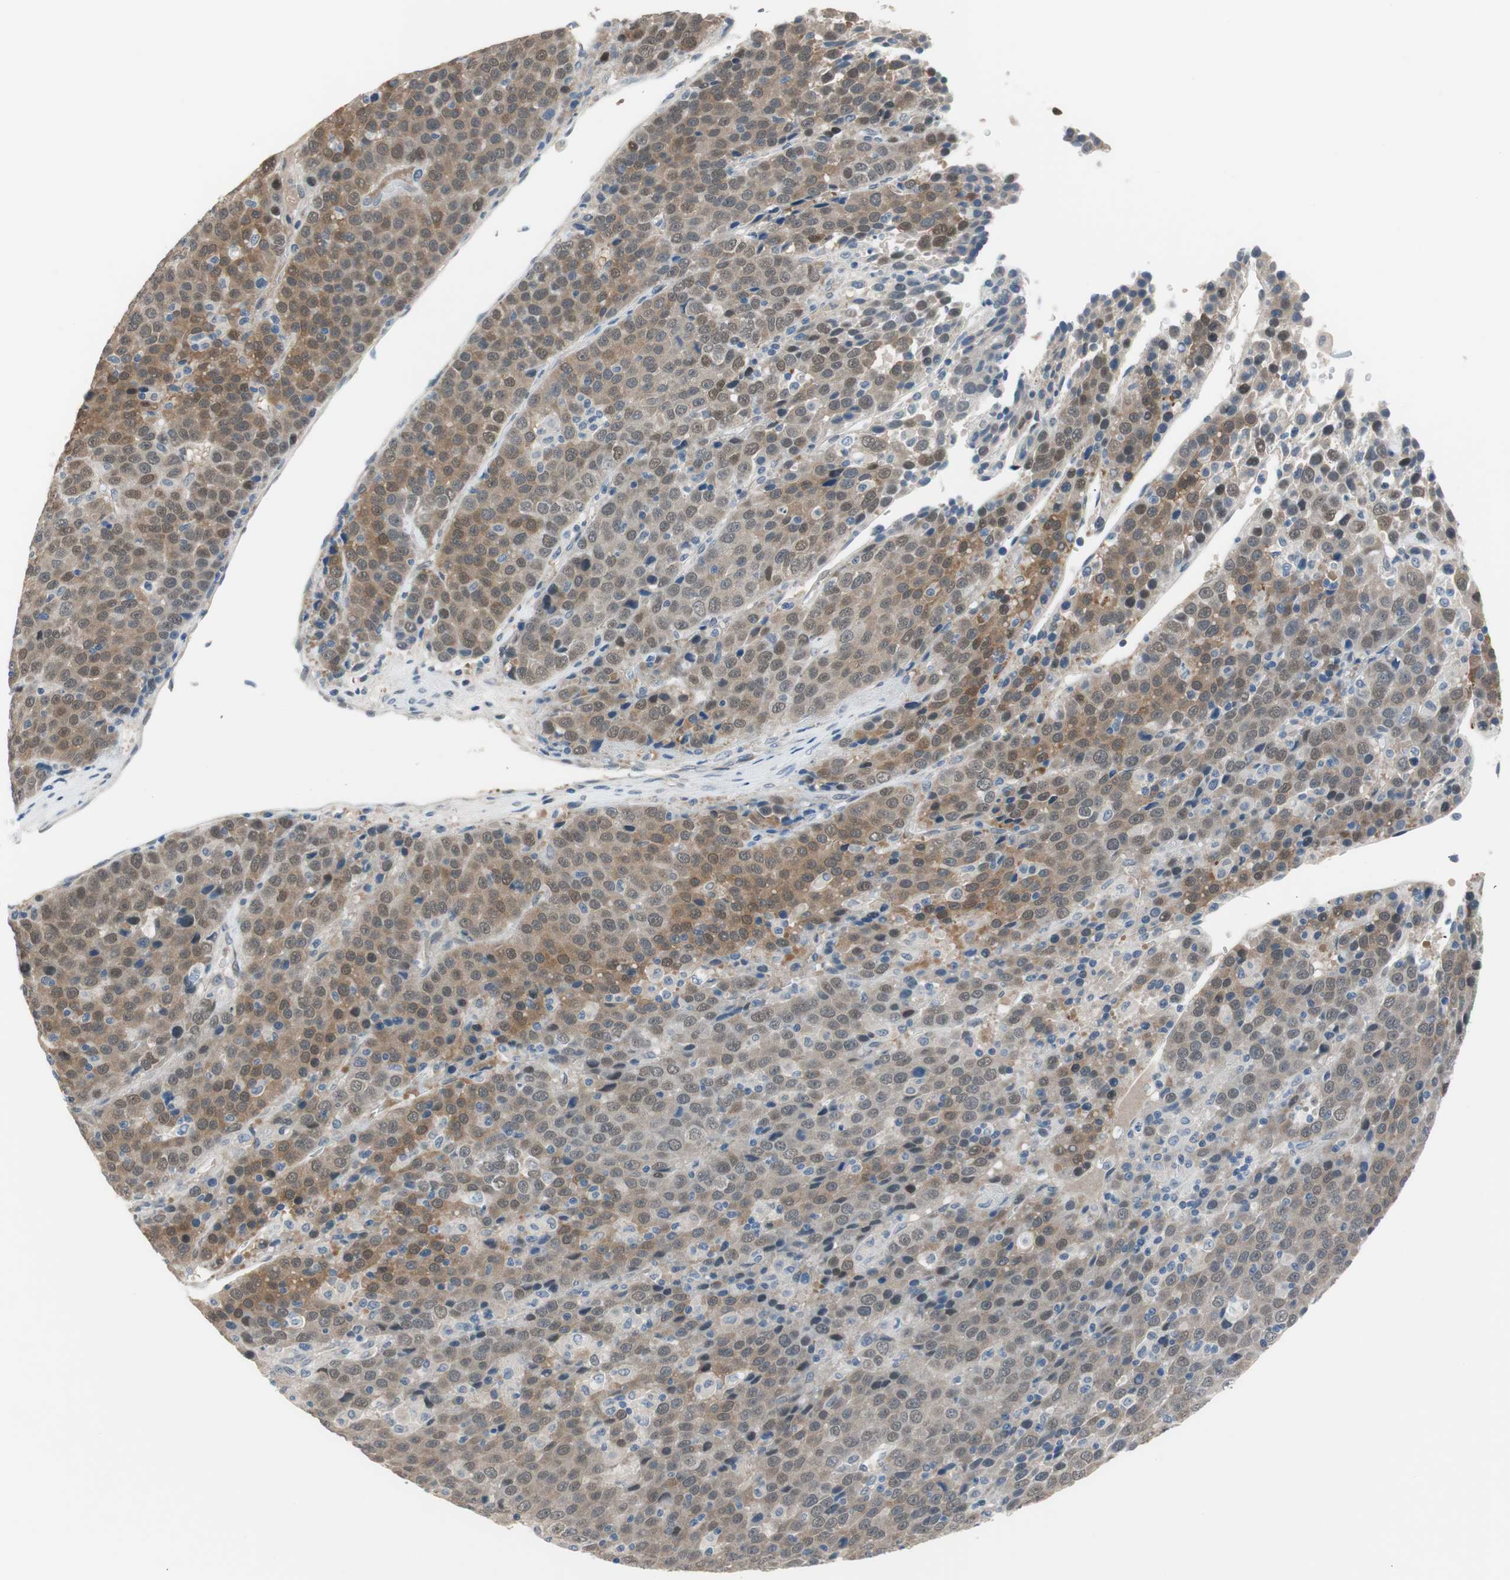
{"staining": {"intensity": "moderate", "quantity": "25%-75%", "location": "cytoplasmic/membranous"}, "tissue": "liver cancer", "cell_type": "Tumor cells", "image_type": "cancer", "snomed": [{"axis": "morphology", "description": "Carcinoma, Hepatocellular, NOS"}, {"axis": "topography", "description": "Liver"}], "caption": "This photomicrograph exhibits immunohistochemistry staining of hepatocellular carcinoma (liver), with medium moderate cytoplasmic/membranous staining in about 25%-75% of tumor cells.", "gene": "GRHL1", "patient": {"sex": "female", "age": 53}}